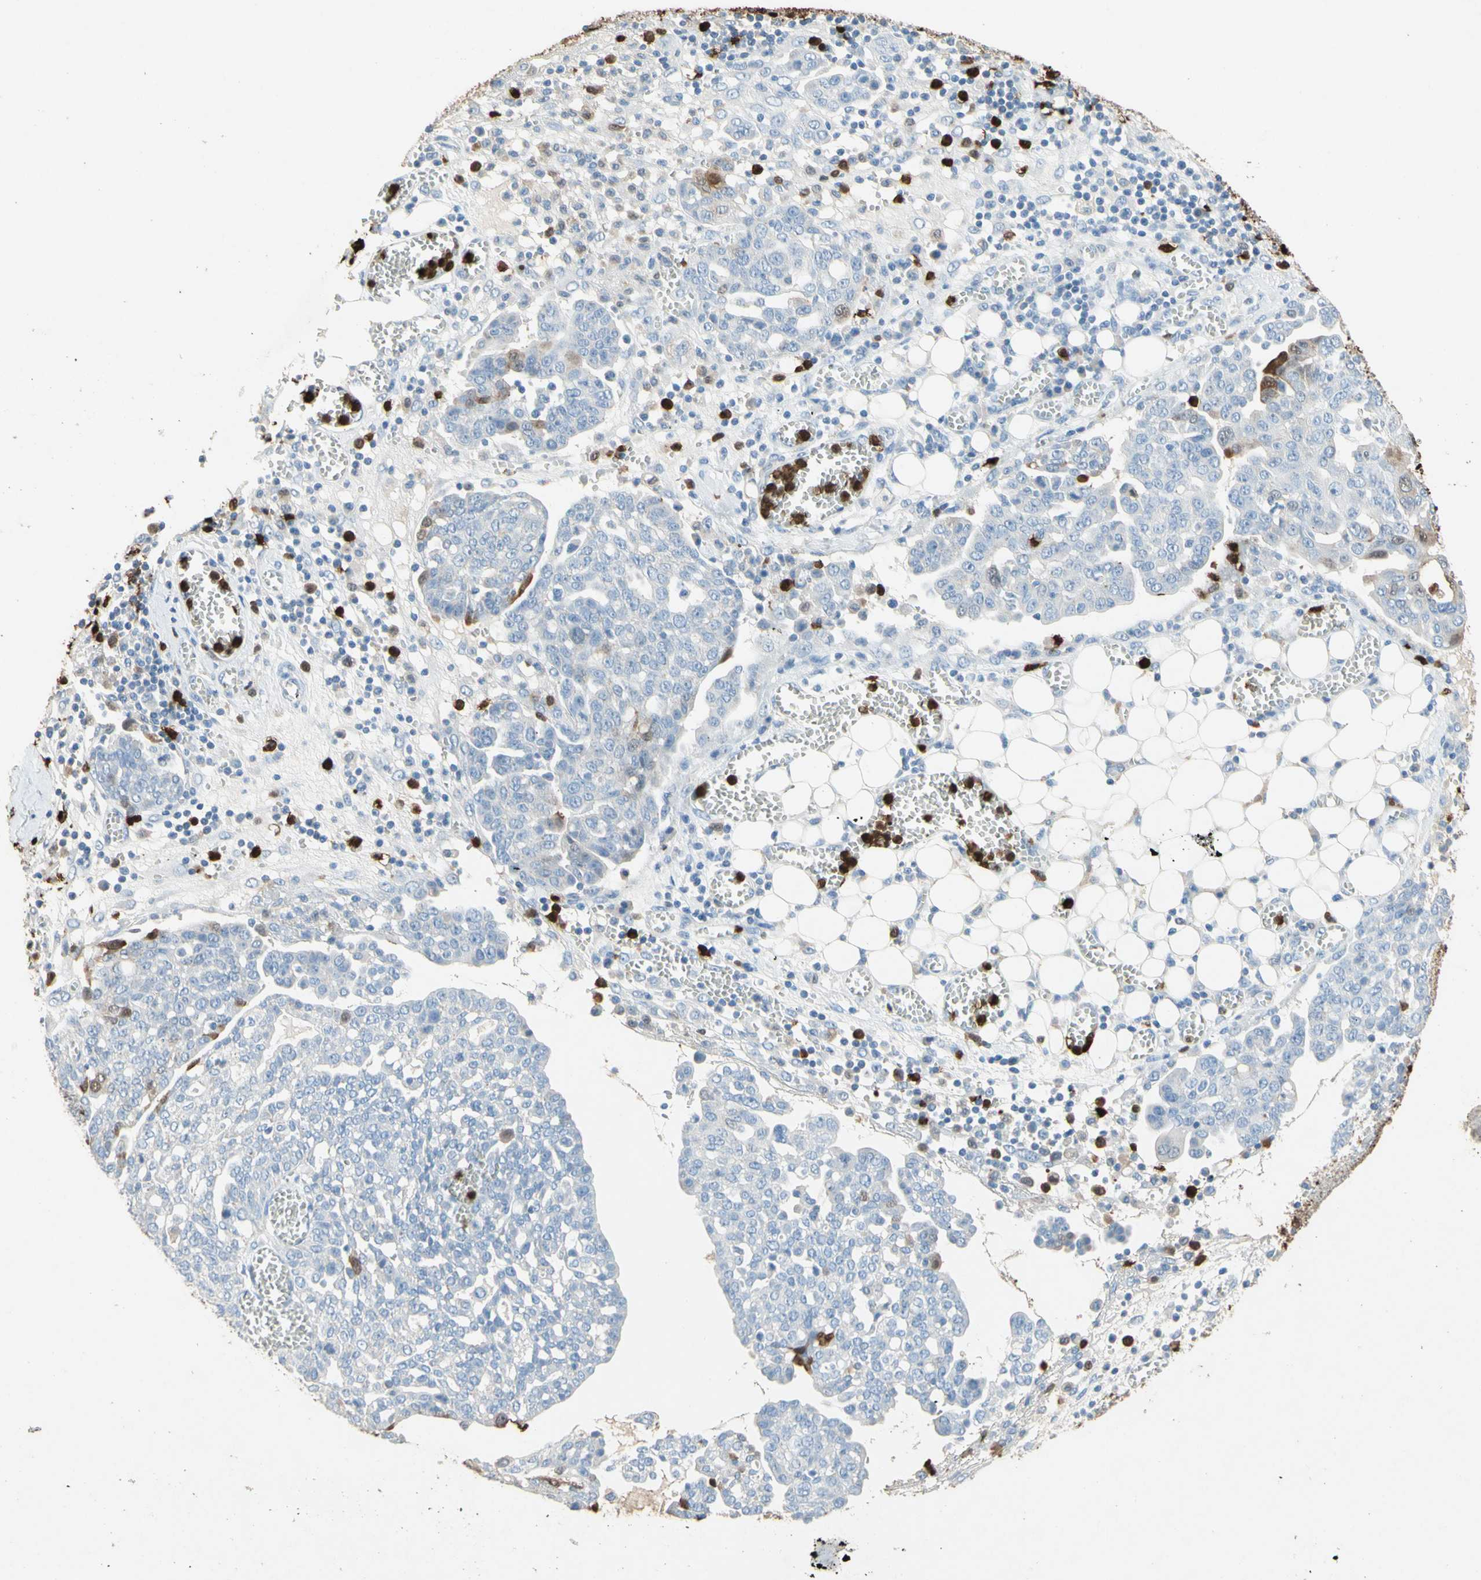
{"staining": {"intensity": "moderate", "quantity": "<25%", "location": "cytoplasmic/membranous,nuclear"}, "tissue": "ovarian cancer", "cell_type": "Tumor cells", "image_type": "cancer", "snomed": [{"axis": "morphology", "description": "Cystadenocarcinoma, serous, NOS"}, {"axis": "topography", "description": "Soft tissue"}, {"axis": "topography", "description": "Ovary"}], "caption": "A brown stain shows moderate cytoplasmic/membranous and nuclear expression of a protein in serous cystadenocarcinoma (ovarian) tumor cells. (DAB IHC with brightfield microscopy, high magnification).", "gene": "NFKBIZ", "patient": {"sex": "female", "age": 57}}